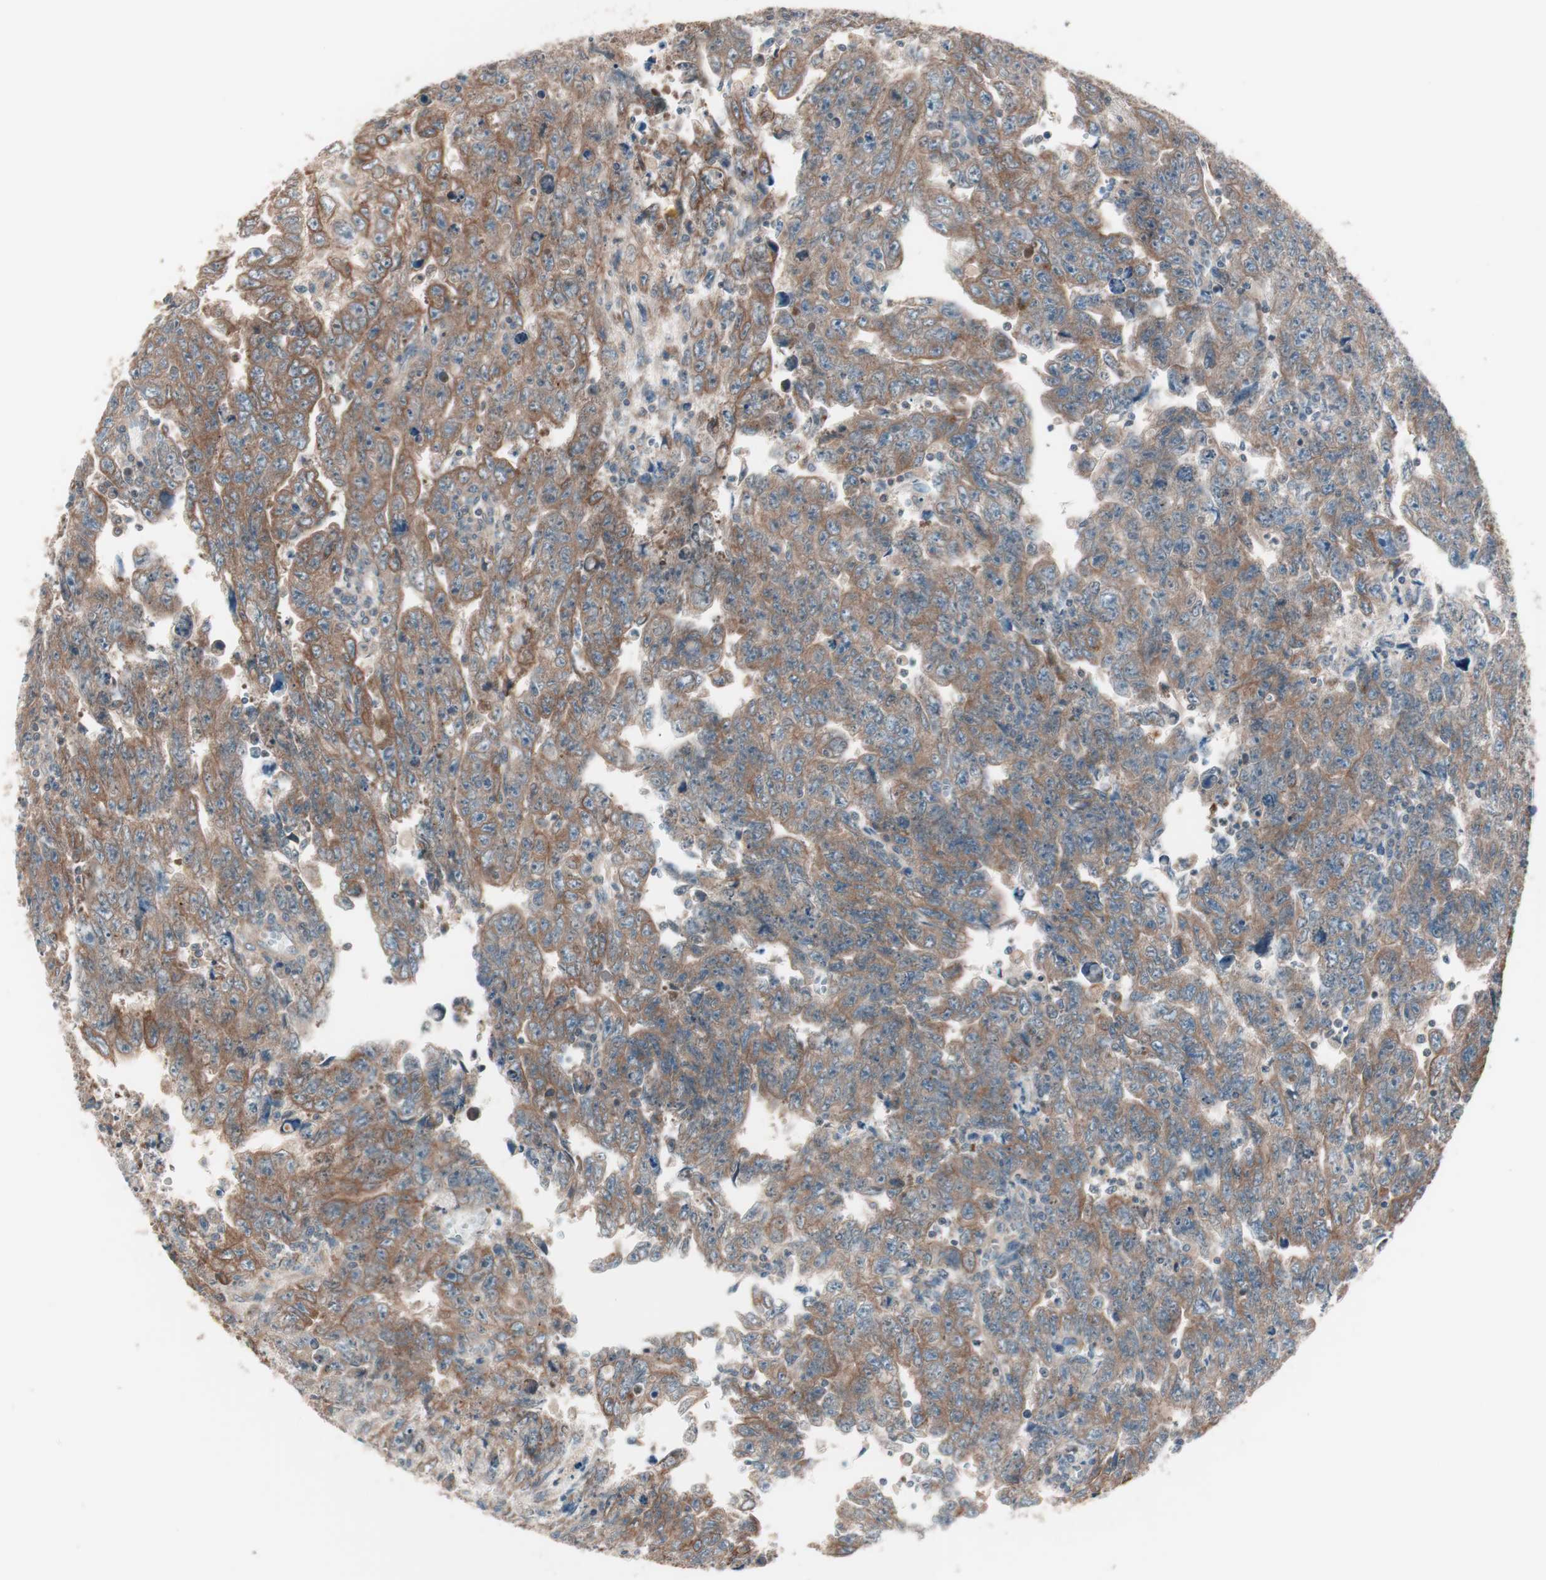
{"staining": {"intensity": "moderate", "quantity": ">75%", "location": "cytoplasmic/membranous"}, "tissue": "testis cancer", "cell_type": "Tumor cells", "image_type": "cancer", "snomed": [{"axis": "morphology", "description": "Carcinoma, Embryonal, NOS"}, {"axis": "topography", "description": "Testis"}], "caption": "Immunohistochemistry (IHC) (DAB (3,3'-diaminobenzidine)) staining of testis cancer displays moderate cytoplasmic/membranous protein staining in about >75% of tumor cells.", "gene": "TSG101", "patient": {"sex": "male", "age": 28}}